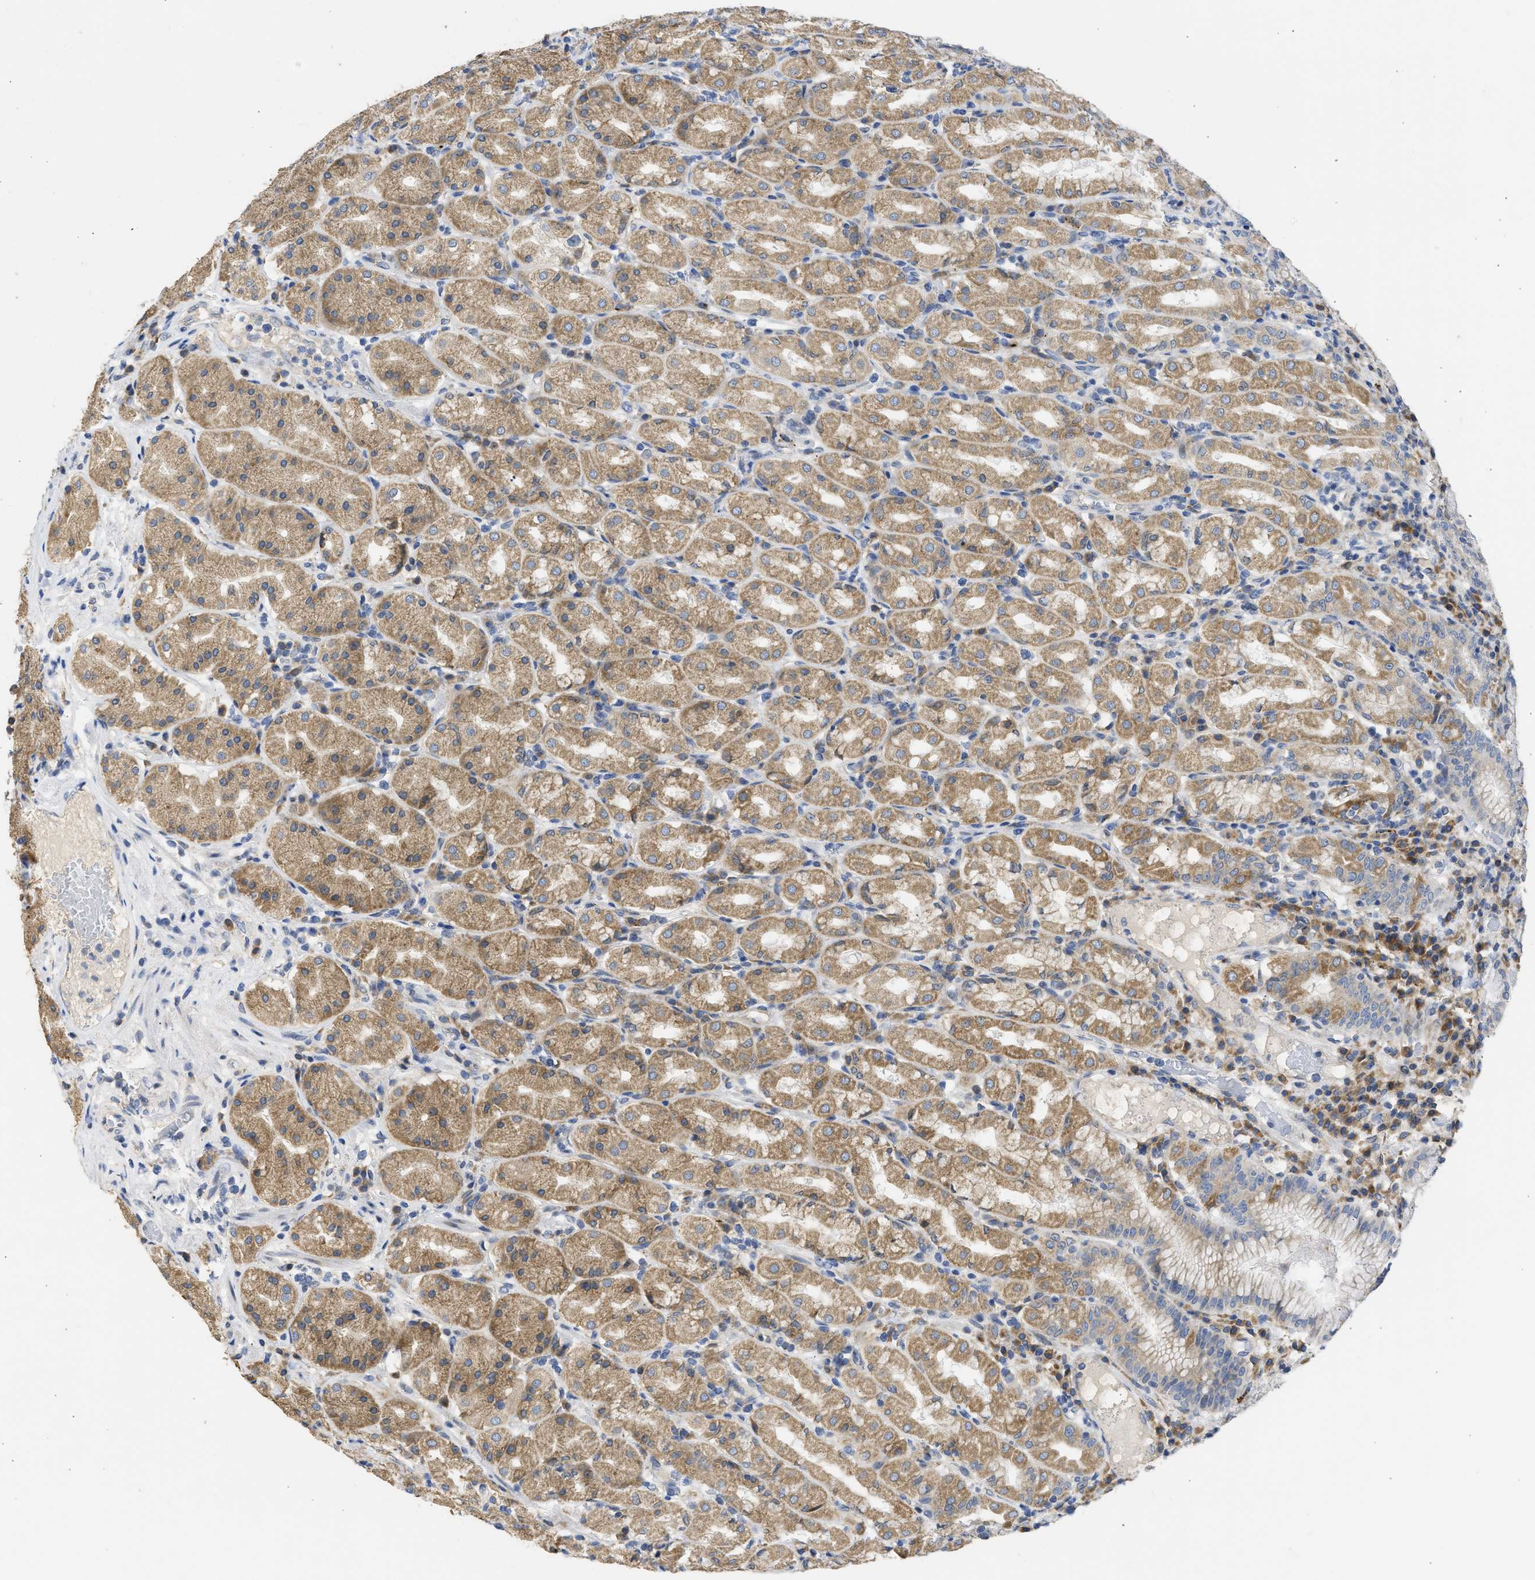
{"staining": {"intensity": "moderate", "quantity": ">75%", "location": "cytoplasmic/membranous"}, "tissue": "stomach", "cell_type": "Glandular cells", "image_type": "normal", "snomed": [{"axis": "morphology", "description": "Normal tissue, NOS"}, {"axis": "topography", "description": "Stomach"}, {"axis": "topography", "description": "Stomach, lower"}], "caption": "Stomach stained with DAB (3,3'-diaminobenzidine) immunohistochemistry reveals medium levels of moderate cytoplasmic/membranous expression in about >75% of glandular cells. Nuclei are stained in blue.", "gene": "TMED1", "patient": {"sex": "female", "age": 56}}